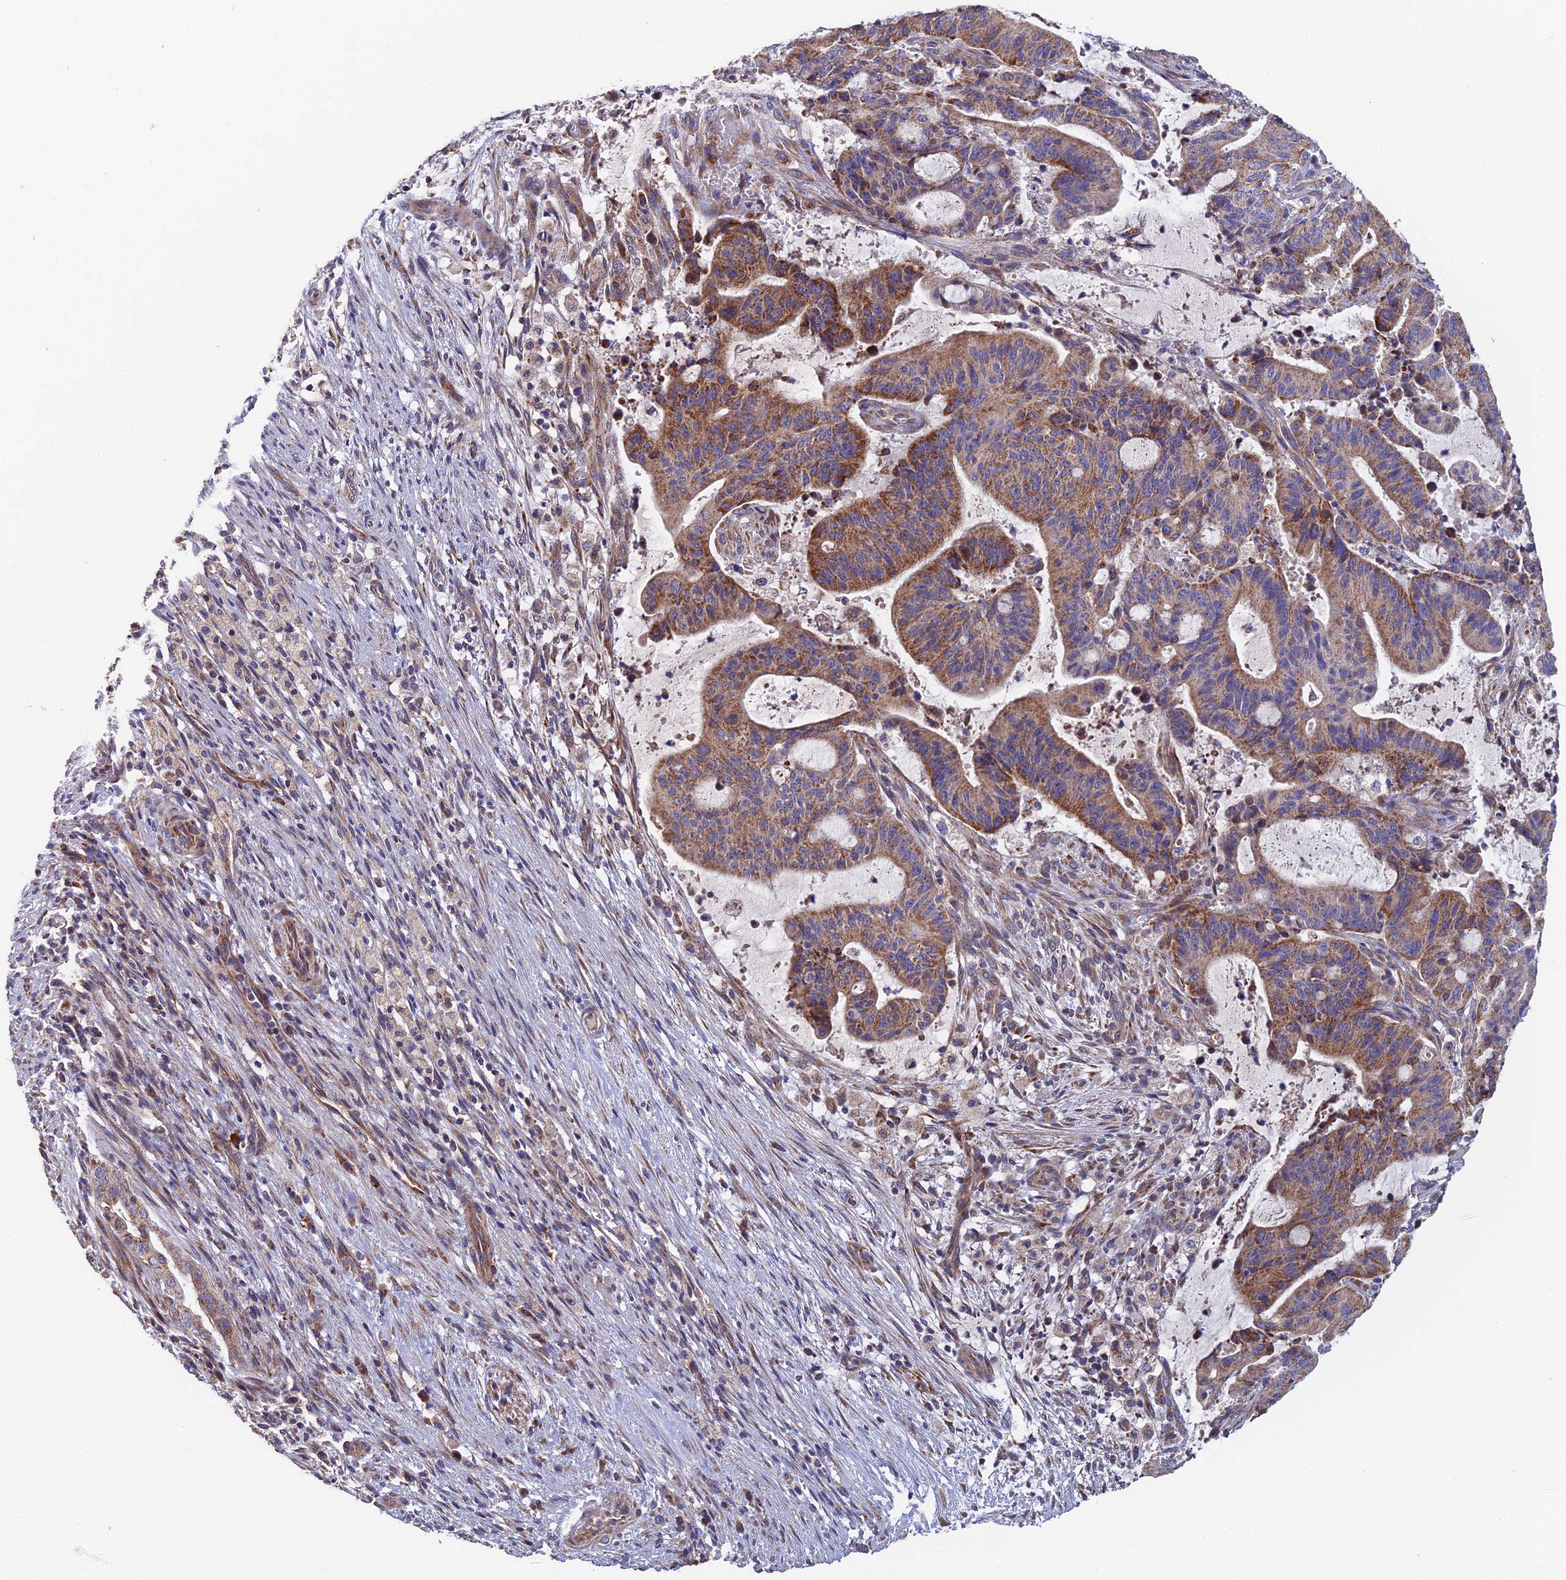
{"staining": {"intensity": "moderate", "quantity": ">75%", "location": "cytoplasmic/membranous"}, "tissue": "liver cancer", "cell_type": "Tumor cells", "image_type": "cancer", "snomed": [{"axis": "morphology", "description": "Normal tissue, NOS"}, {"axis": "morphology", "description": "Cholangiocarcinoma"}, {"axis": "topography", "description": "Liver"}, {"axis": "topography", "description": "Peripheral nerve tissue"}], "caption": "High-magnification brightfield microscopy of liver cholangiocarcinoma stained with DAB (brown) and counterstained with hematoxylin (blue). tumor cells exhibit moderate cytoplasmic/membranous staining is appreciated in approximately>75% of cells.", "gene": "ECSIT", "patient": {"sex": "female", "age": 73}}